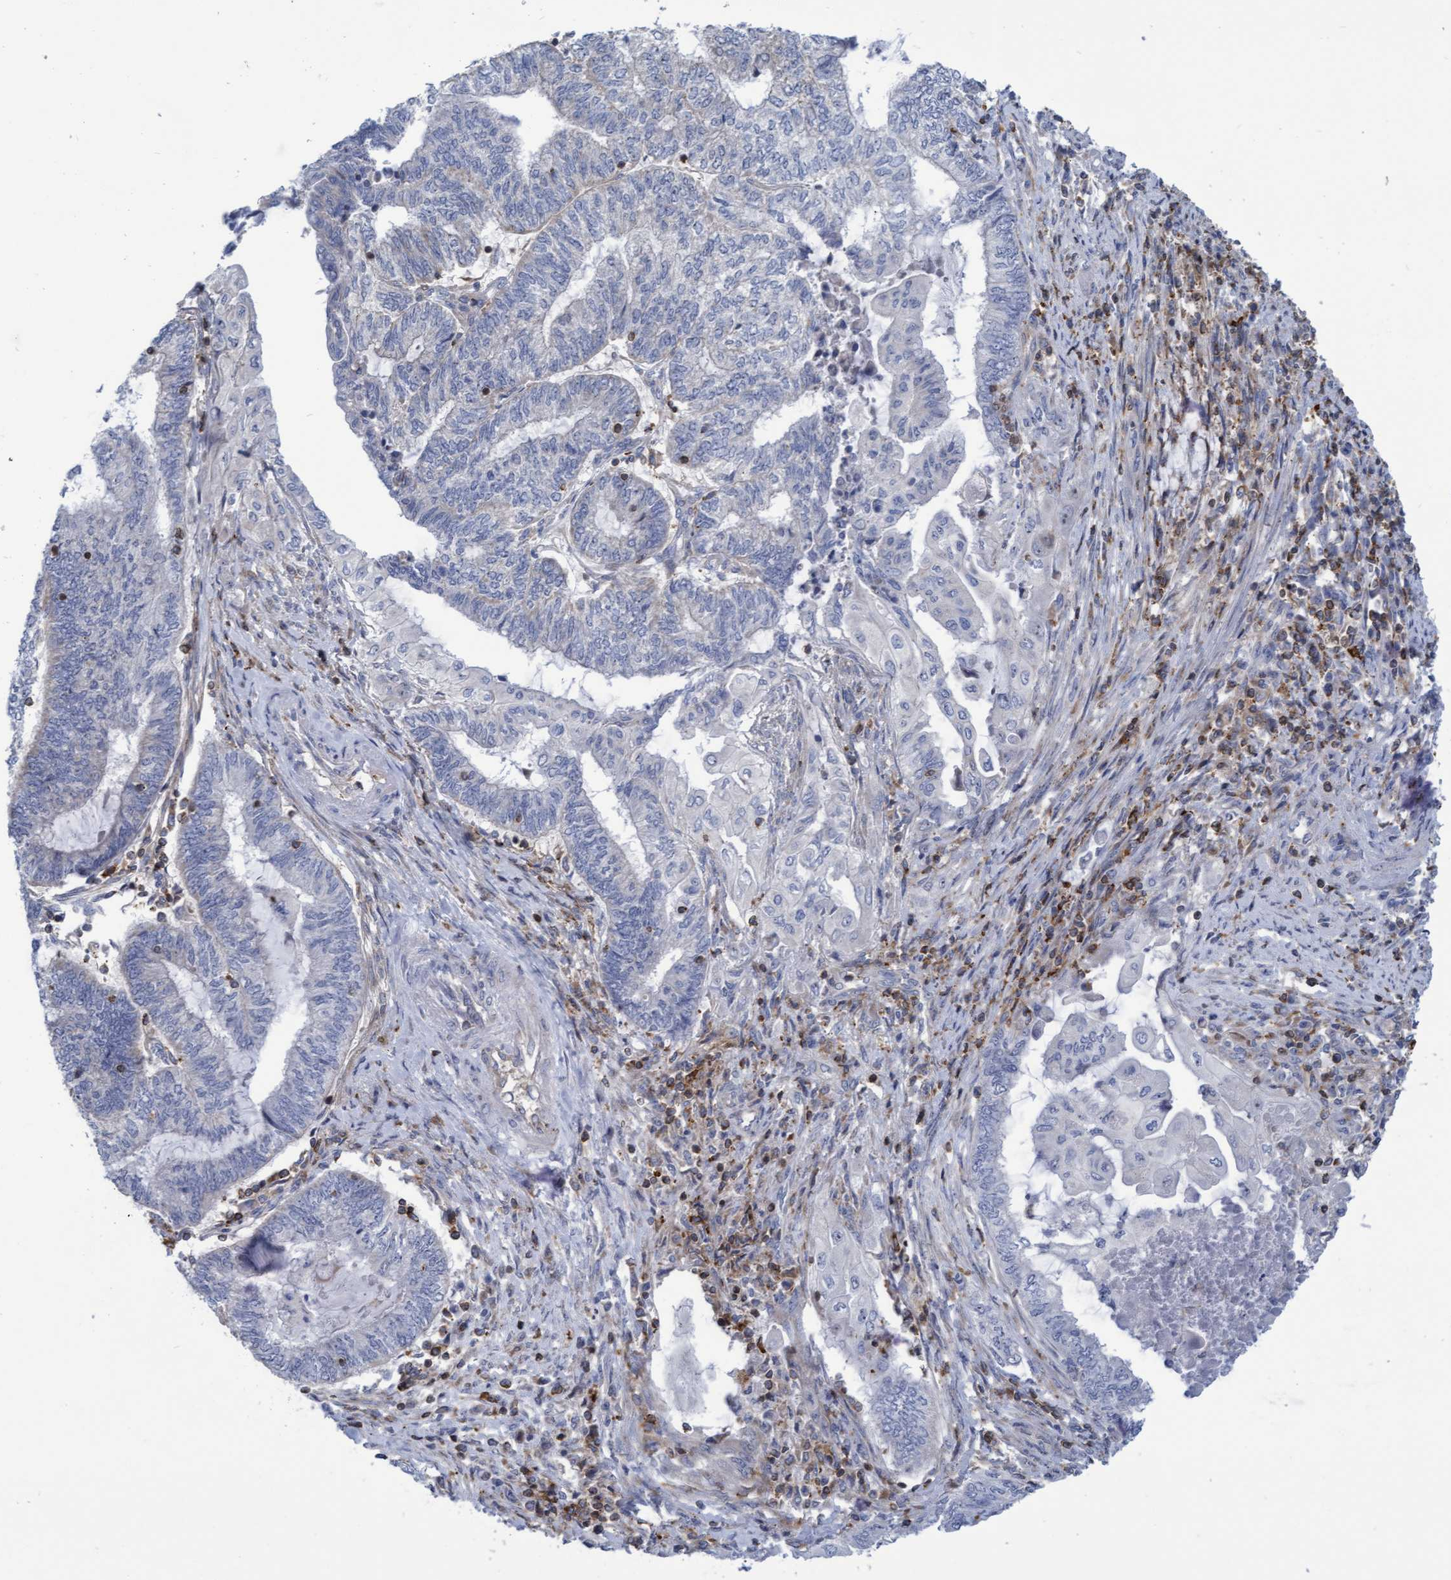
{"staining": {"intensity": "negative", "quantity": "none", "location": "none"}, "tissue": "endometrial cancer", "cell_type": "Tumor cells", "image_type": "cancer", "snomed": [{"axis": "morphology", "description": "Adenocarcinoma, NOS"}, {"axis": "topography", "description": "Uterus"}, {"axis": "topography", "description": "Endometrium"}], "caption": "There is no significant expression in tumor cells of endometrial cancer (adenocarcinoma).", "gene": "FNBP1", "patient": {"sex": "female", "age": 70}}